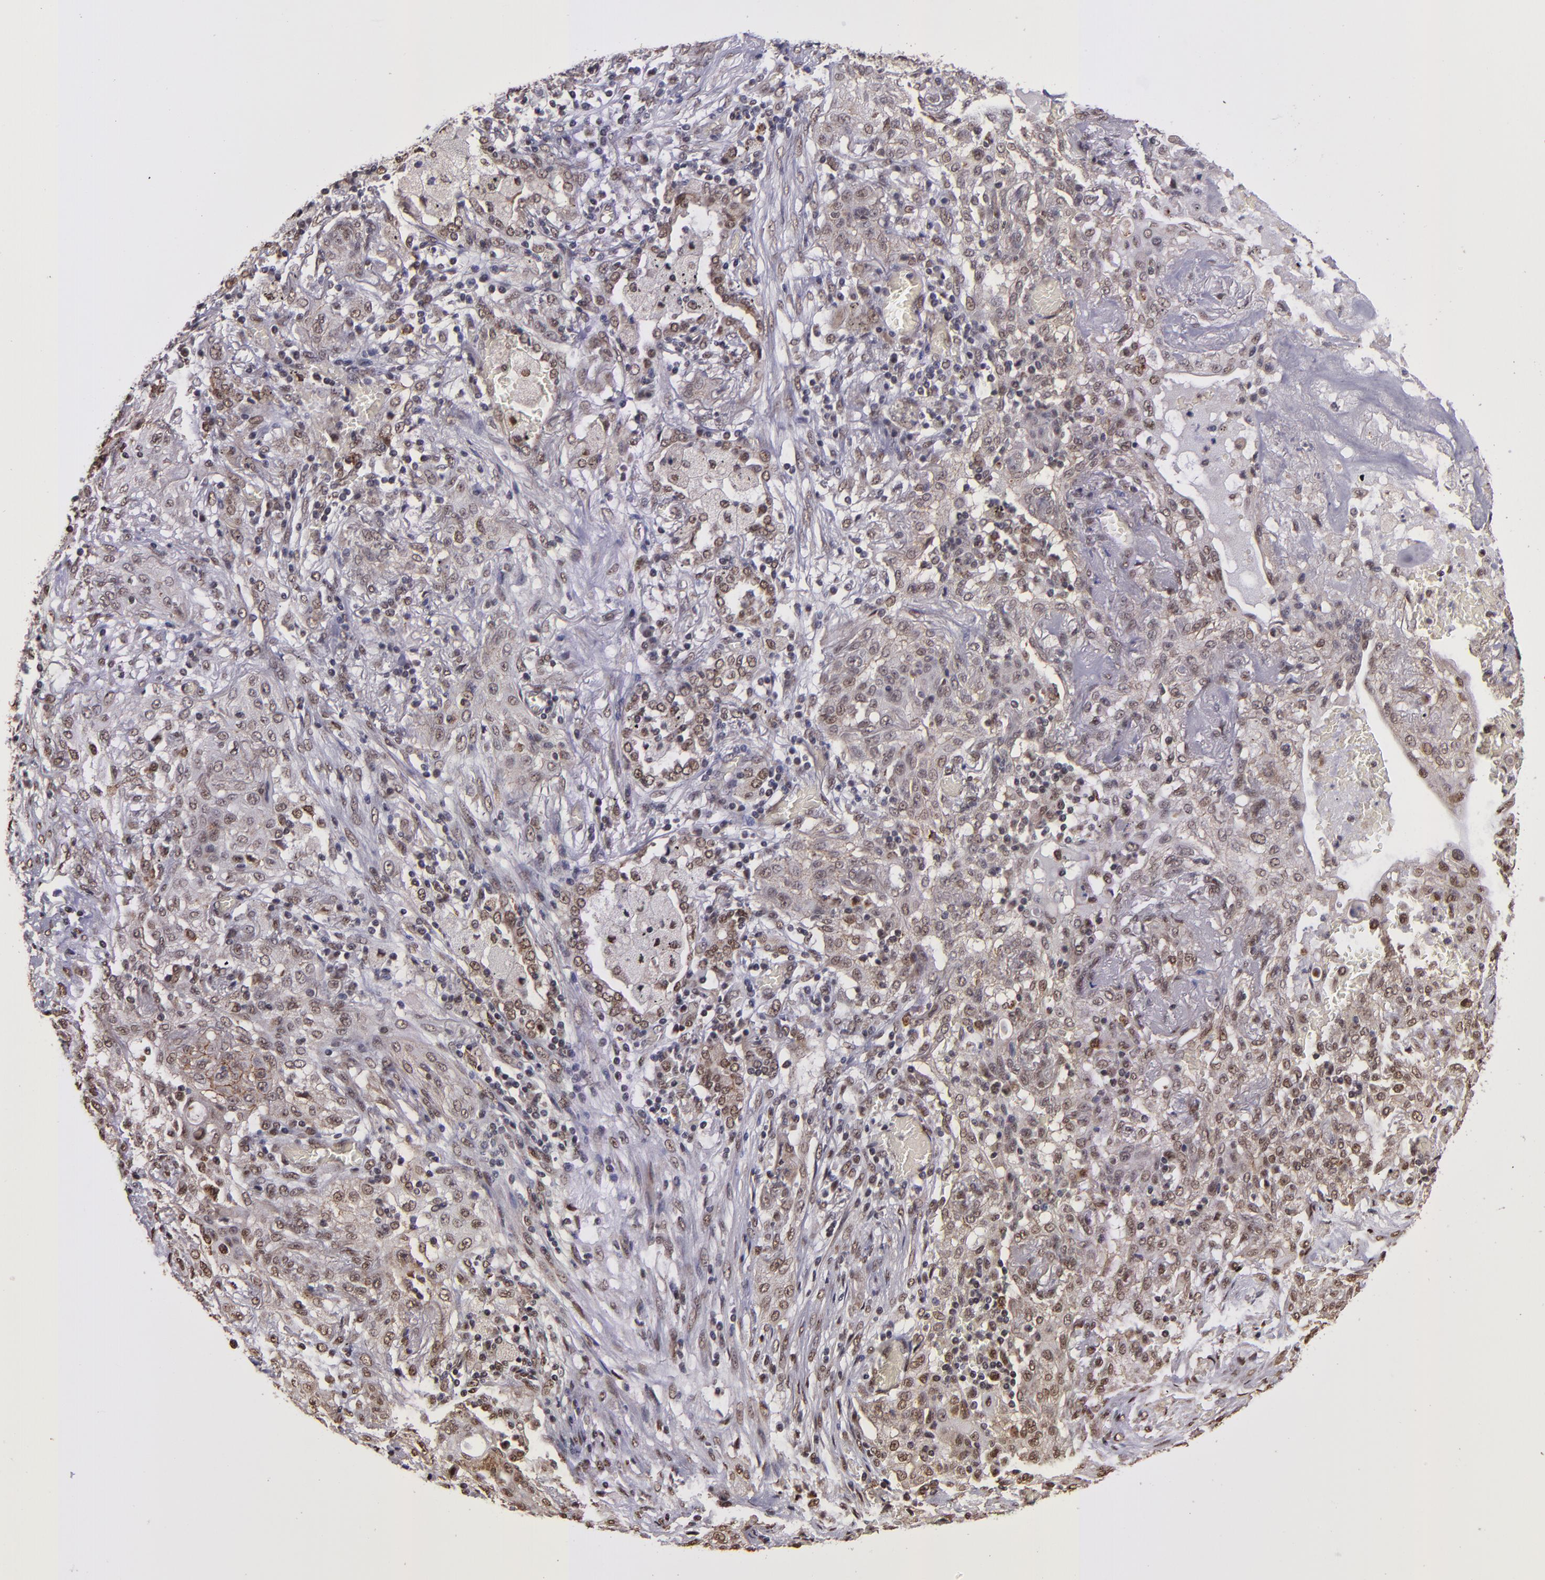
{"staining": {"intensity": "weak", "quantity": "25%-75%", "location": "cytoplasmic/membranous,nuclear"}, "tissue": "lung cancer", "cell_type": "Tumor cells", "image_type": "cancer", "snomed": [{"axis": "morphology", "description": "Squamous cell carcinoma, NOS"}, {"axis": "topography", "description": "Lung"}], "caption": "Protein analysis of lung cancer tissue displays weak cytoplasmic/membranous and nuclear expression in approximately 25%-75% of tumor cells.", "gene": "CECR2", "patient": {"sex": "female", "age": 47}}